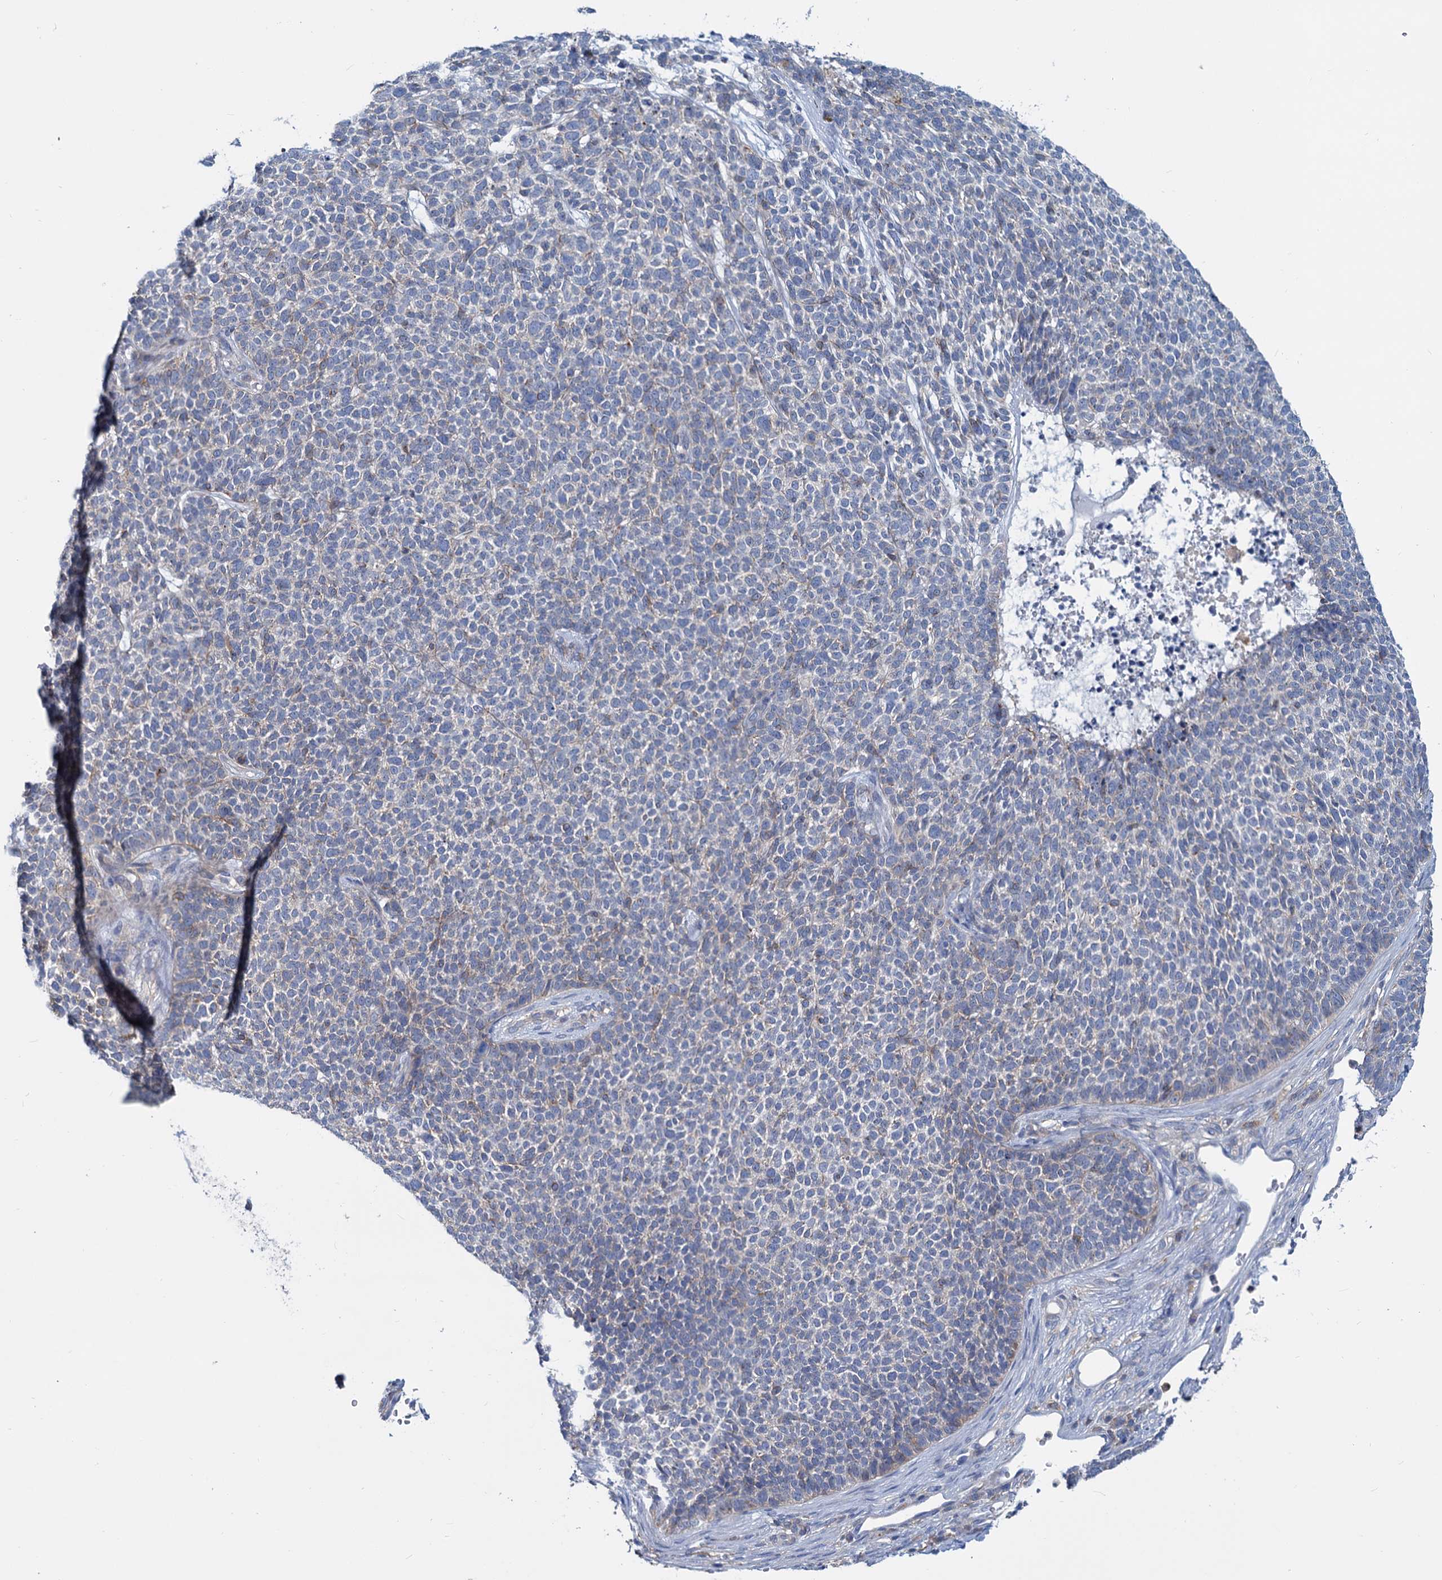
{"staining": {"intensity": "weak", "quantity": "<25%", "location": "cytoplasmic/membranous"}, "tissue": "skin cancer", "cell_type": "Tumor cells", "image_type": "cancer", "snomed": [{"axis": "morphology", "description": "Basal cell carcinoma"}, {"axis": "topography", "description": "Skin"}], "caption": "The photomicrograph reveals no staining of tumor cells in skin basal cell carcinoma.", "gene": "LRCH4", "patient": {"sex": "female", "age": 84}}